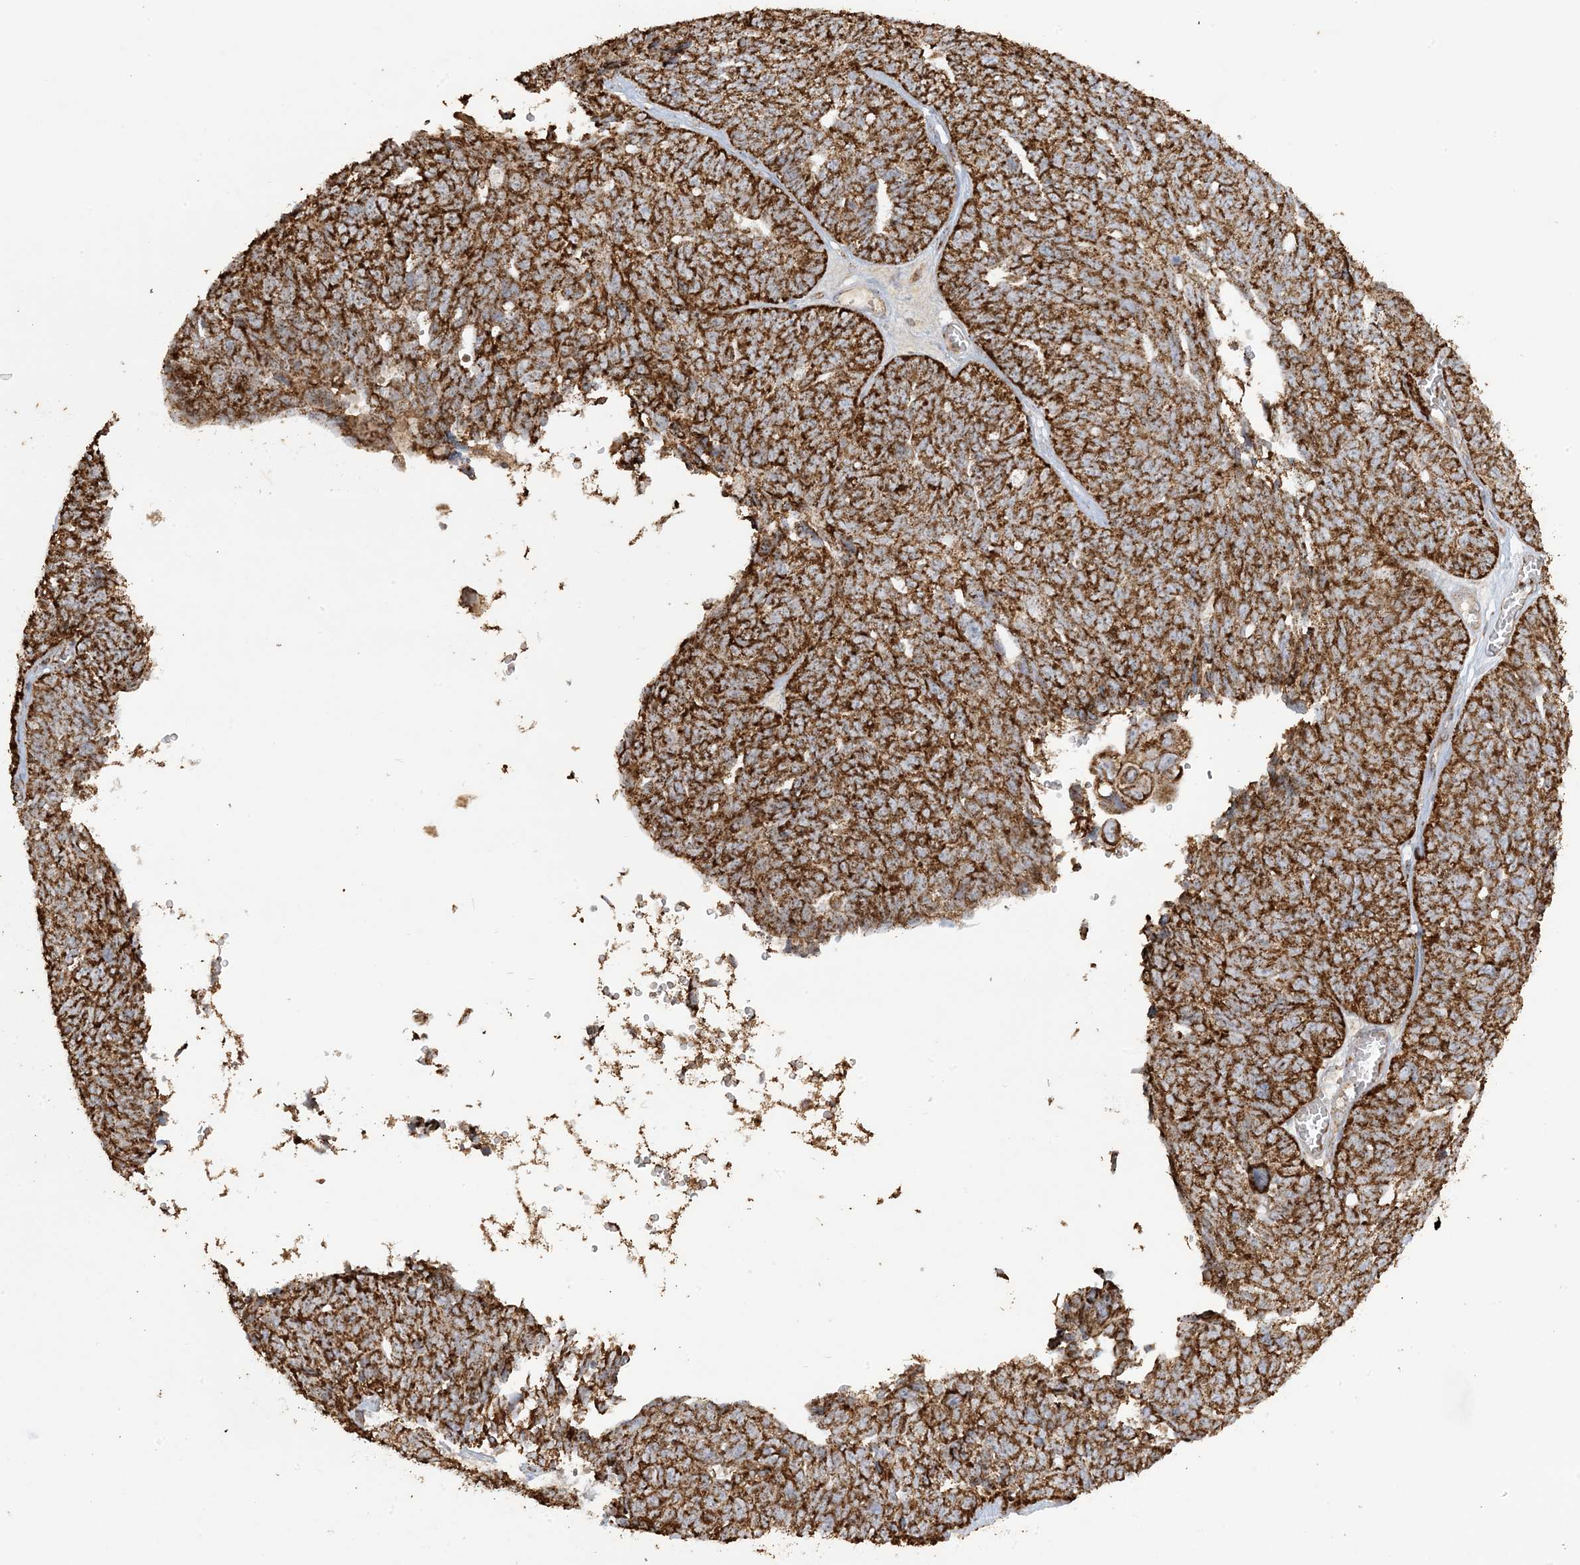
{"staining": {"intensity": "strong", "quantity": ">75%", "location": "cytoplasmic/membranous"}, "tissue": "ovarian cancer", "cell_type": "Tumor cells", "image_type": "cancer", "snomed": [{"axis": "morphology", "description": "Cystadenocarcinoma, serous, NOS"}, {"axis": "topography", "description": "Ovary"}], "caption": "DAB immunohistochemical staining of human serous cystadenocarcinoma (ovarian) displays strong cytoplasmic/membranous protein expression in approximately >75% of tumor cells.", "gene": "AGA", "patient": {"sex": "female", "age": 79}}